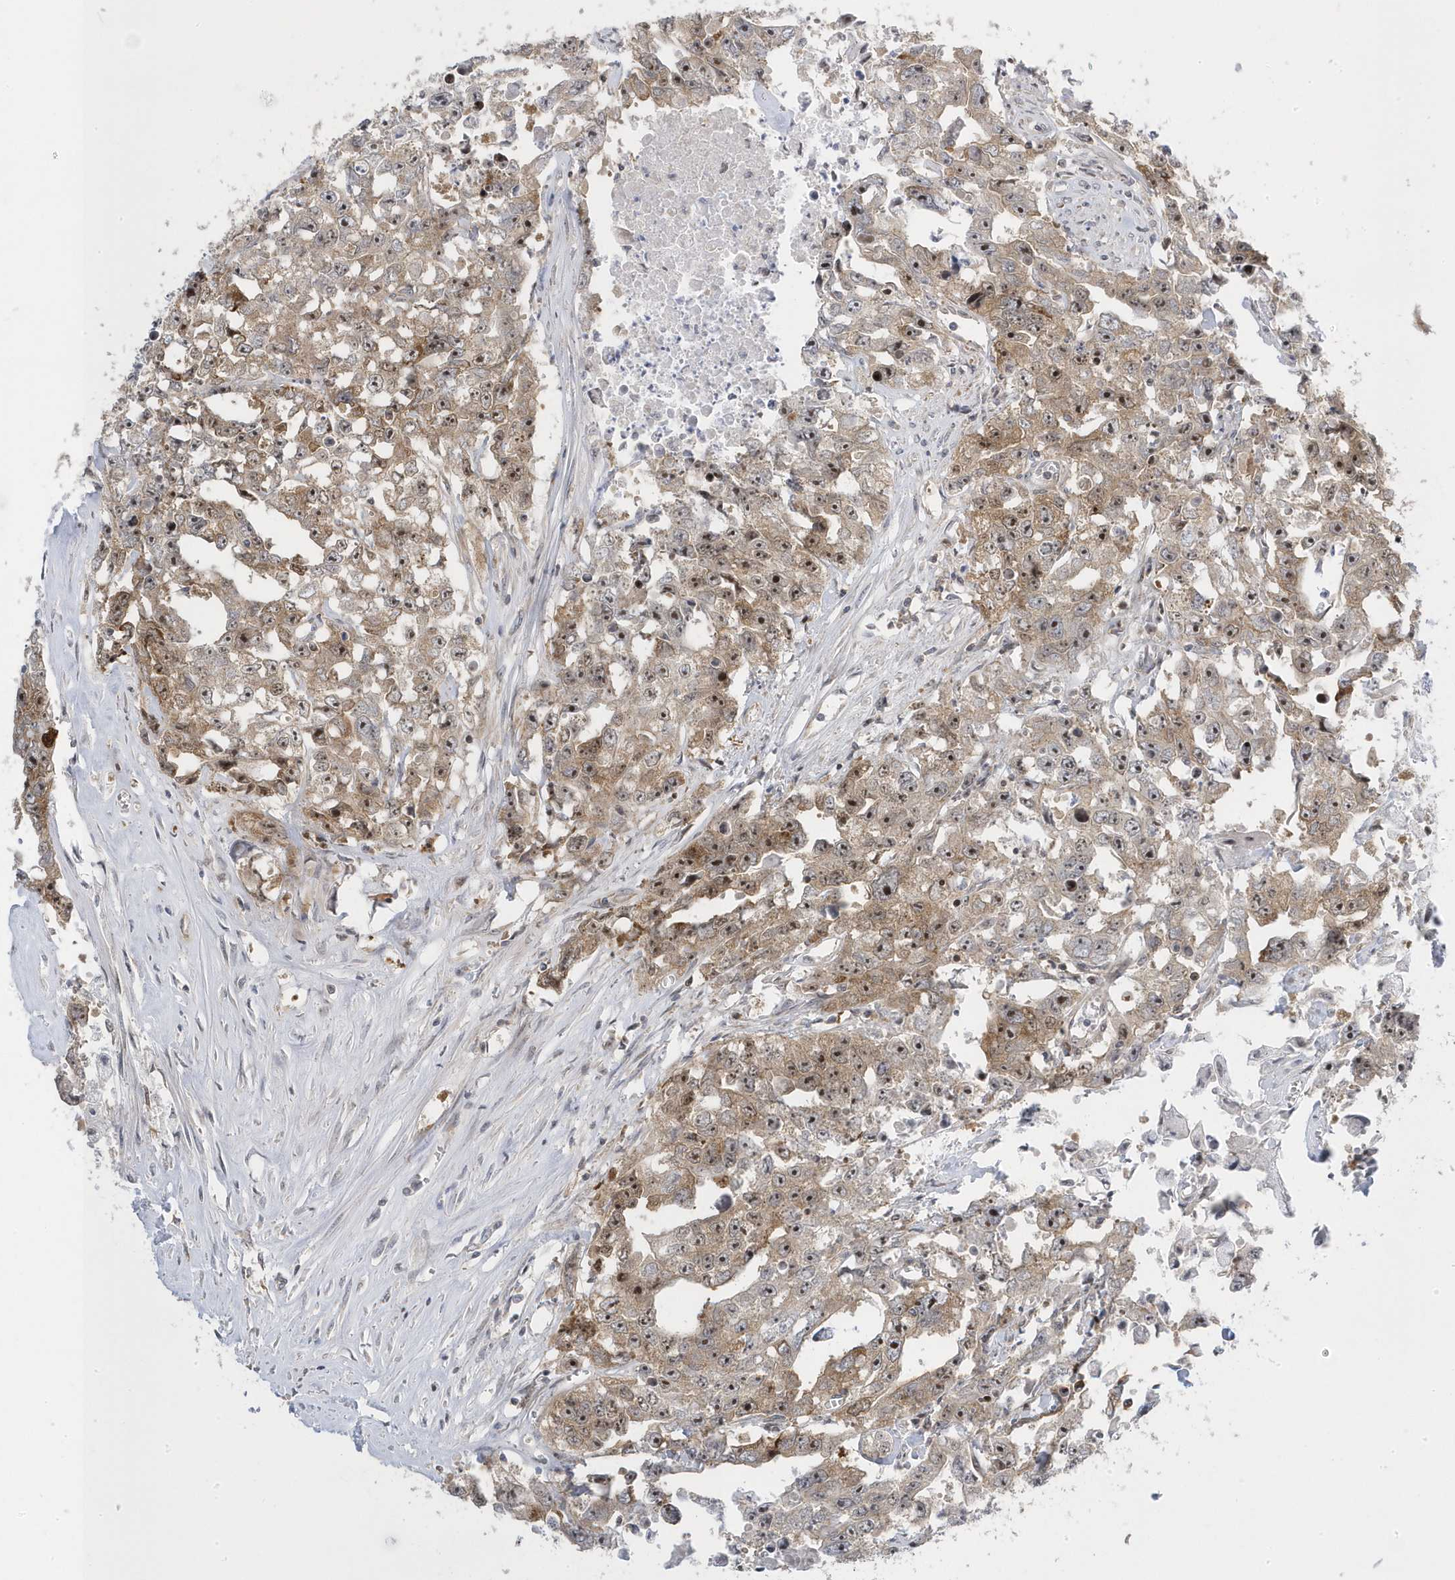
{"staining": {"intensity": "moderate", "quantity": "25%-75%", "location": "cytoplasmic/membranous,nuclear"}, "tissue": "testis cancer", "cell_type": "Tumor cells", "image_type": "cancer", "snomed": [{"axis": "morphology", "description": "Seminoma, NOS"}, {"axis": "morphology", "description": "Carcinoma, Embryonal, NOS"}, {"axis": "topography", "description": "Testis"}], "caption": "About 25%-75% of tumor cells in human embryonal carcinoma (testis) demonstrate moderate cytoplasmic/membranous and nuclear protein positivity as visualized by brown immunohistochemical staining.", "gene": "MAP7D3", "patient": {"sex": "male", "age": 43}}